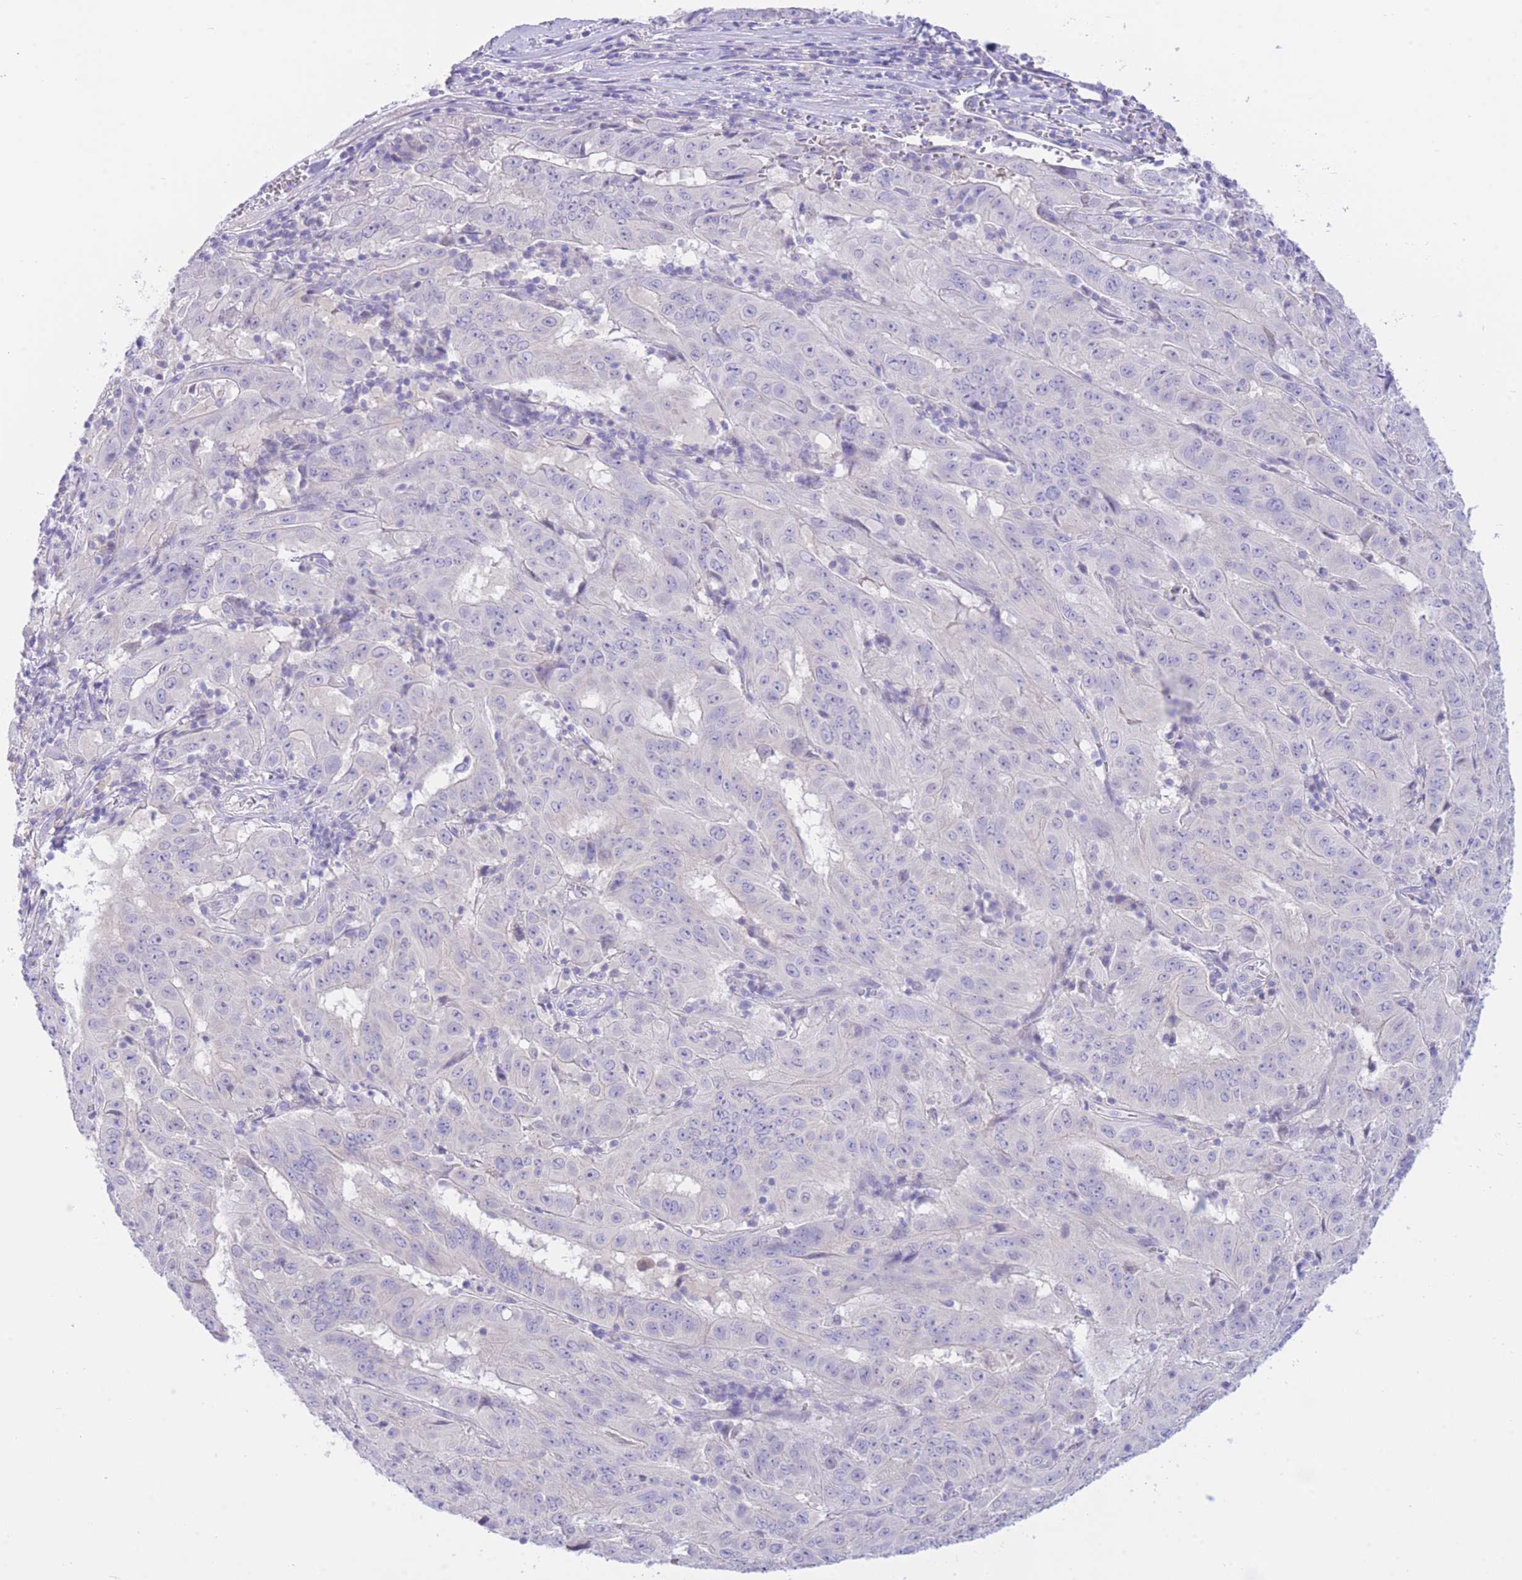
{"staining": {"intensity": "negative", "quantity": "none", "location": "none"}, "tissue": "pancreatic cancer", "cell_type": "Tumor cells", "image_type": "cancer", "snomed": [{"axis": "morphology", "description": "Adenocarcinoma, NOS"}, {"axis": "topography", "description": "Pancreas"}], "caption": "Pancreatic adenocarcinoma was stained to show a protein in brown. There is no significant expression in tumor cells. Nuclei are stained in blue.", "gene": "ZNF212", "patient": {"sex": "male", "age": 63}}